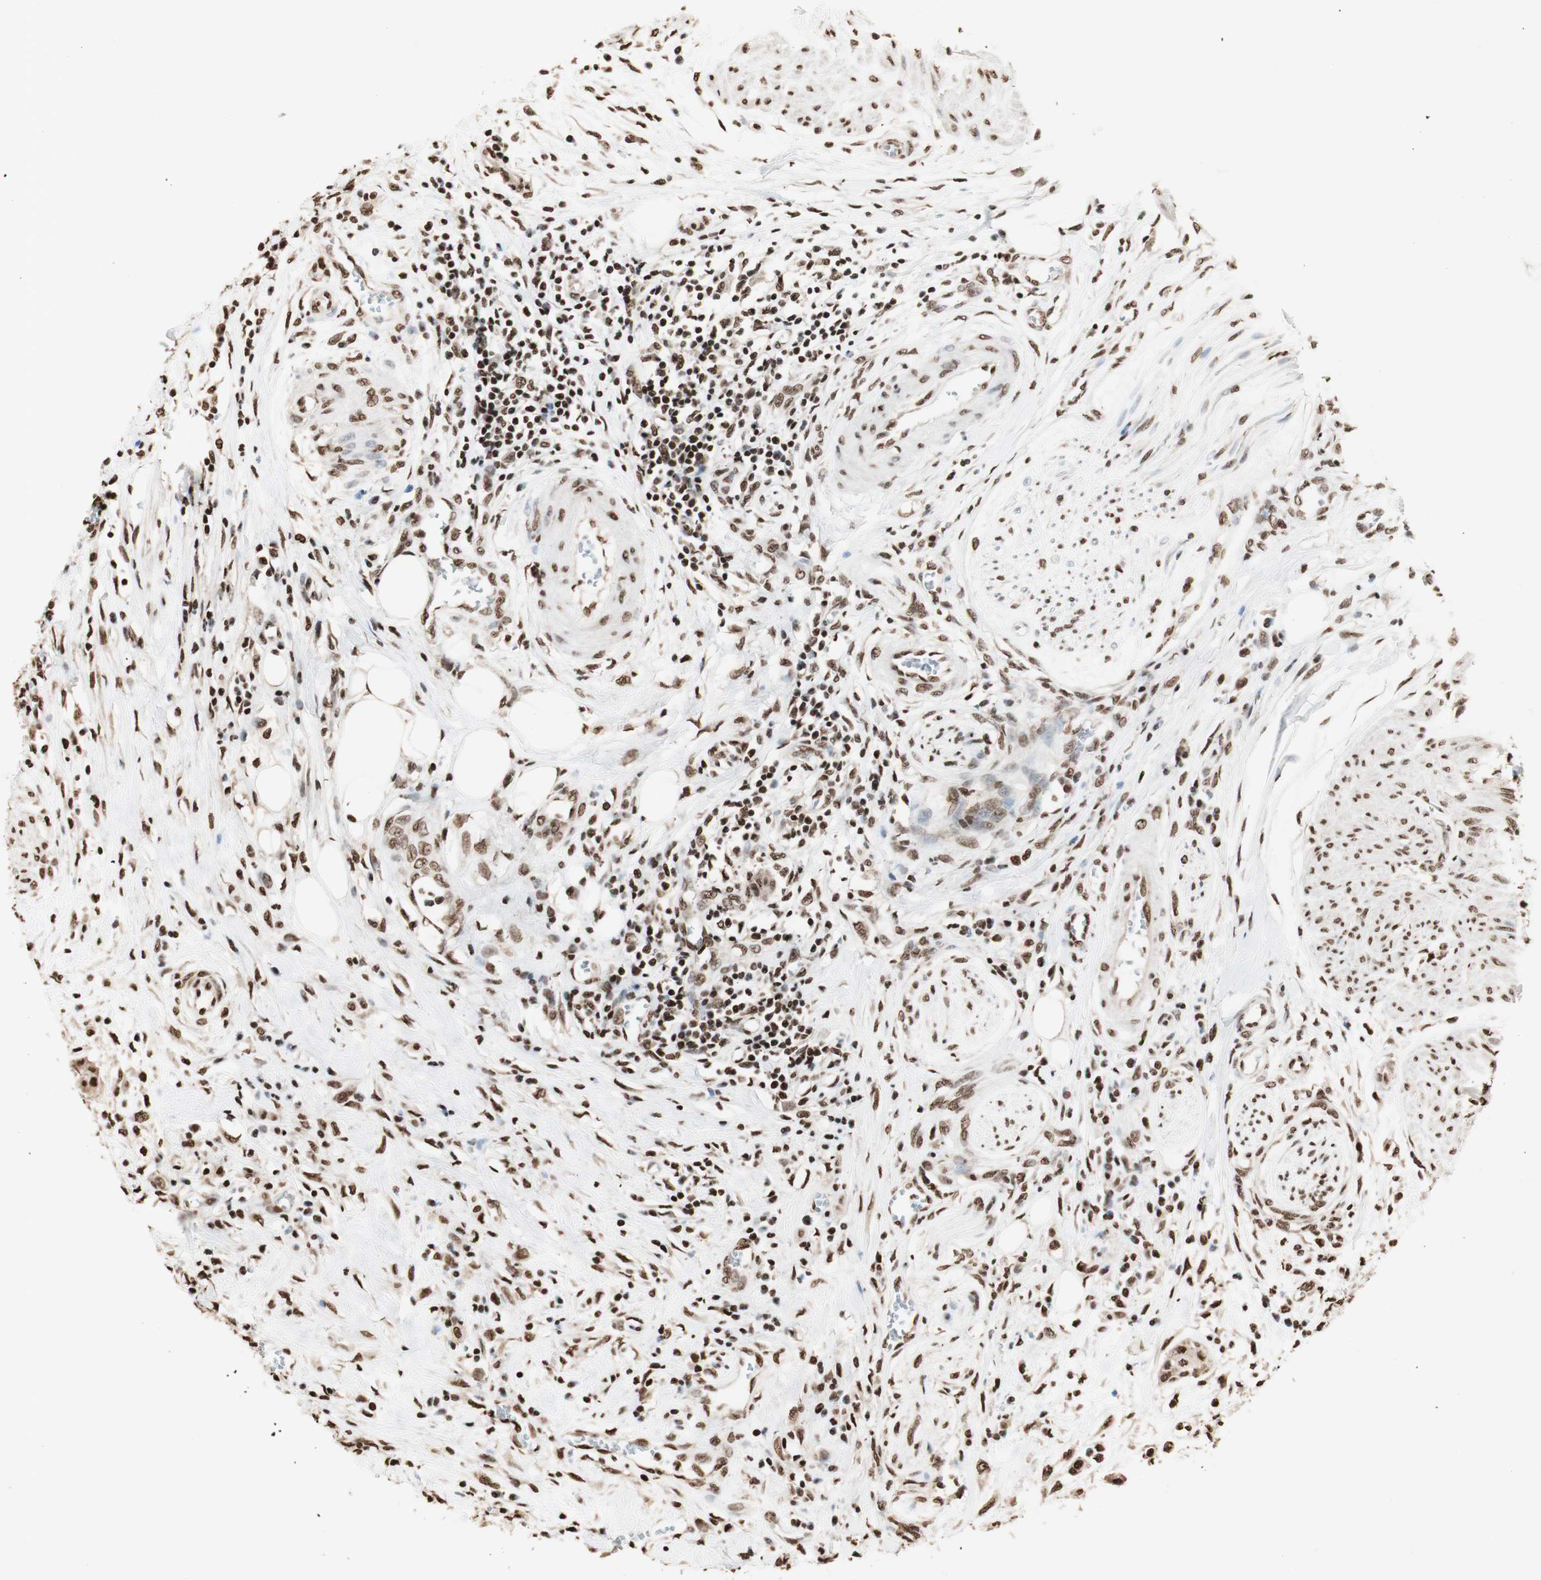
{"staining": {"intensity": "moderate", "quantity": ">75%", "location": "nuclear"}, "tissue": "urothelial cancer", "cell_type": "Tumor cells", "image_type": "cancer", "snomed": [{"axis": "morphology", "description": "Urothelial carcinoma, High grade"}, {"axis": "topography", "description": "Urinary bladder"}], "caption": "About >75% of tumor cells in high-grade urothelial carcinoma demonstrate moderate nuclear protein positivity as visualized by brown immunohistochemical staining.", "gene": "HNRNPA2B1", "patient": {"sex": "male", "age": 35}}